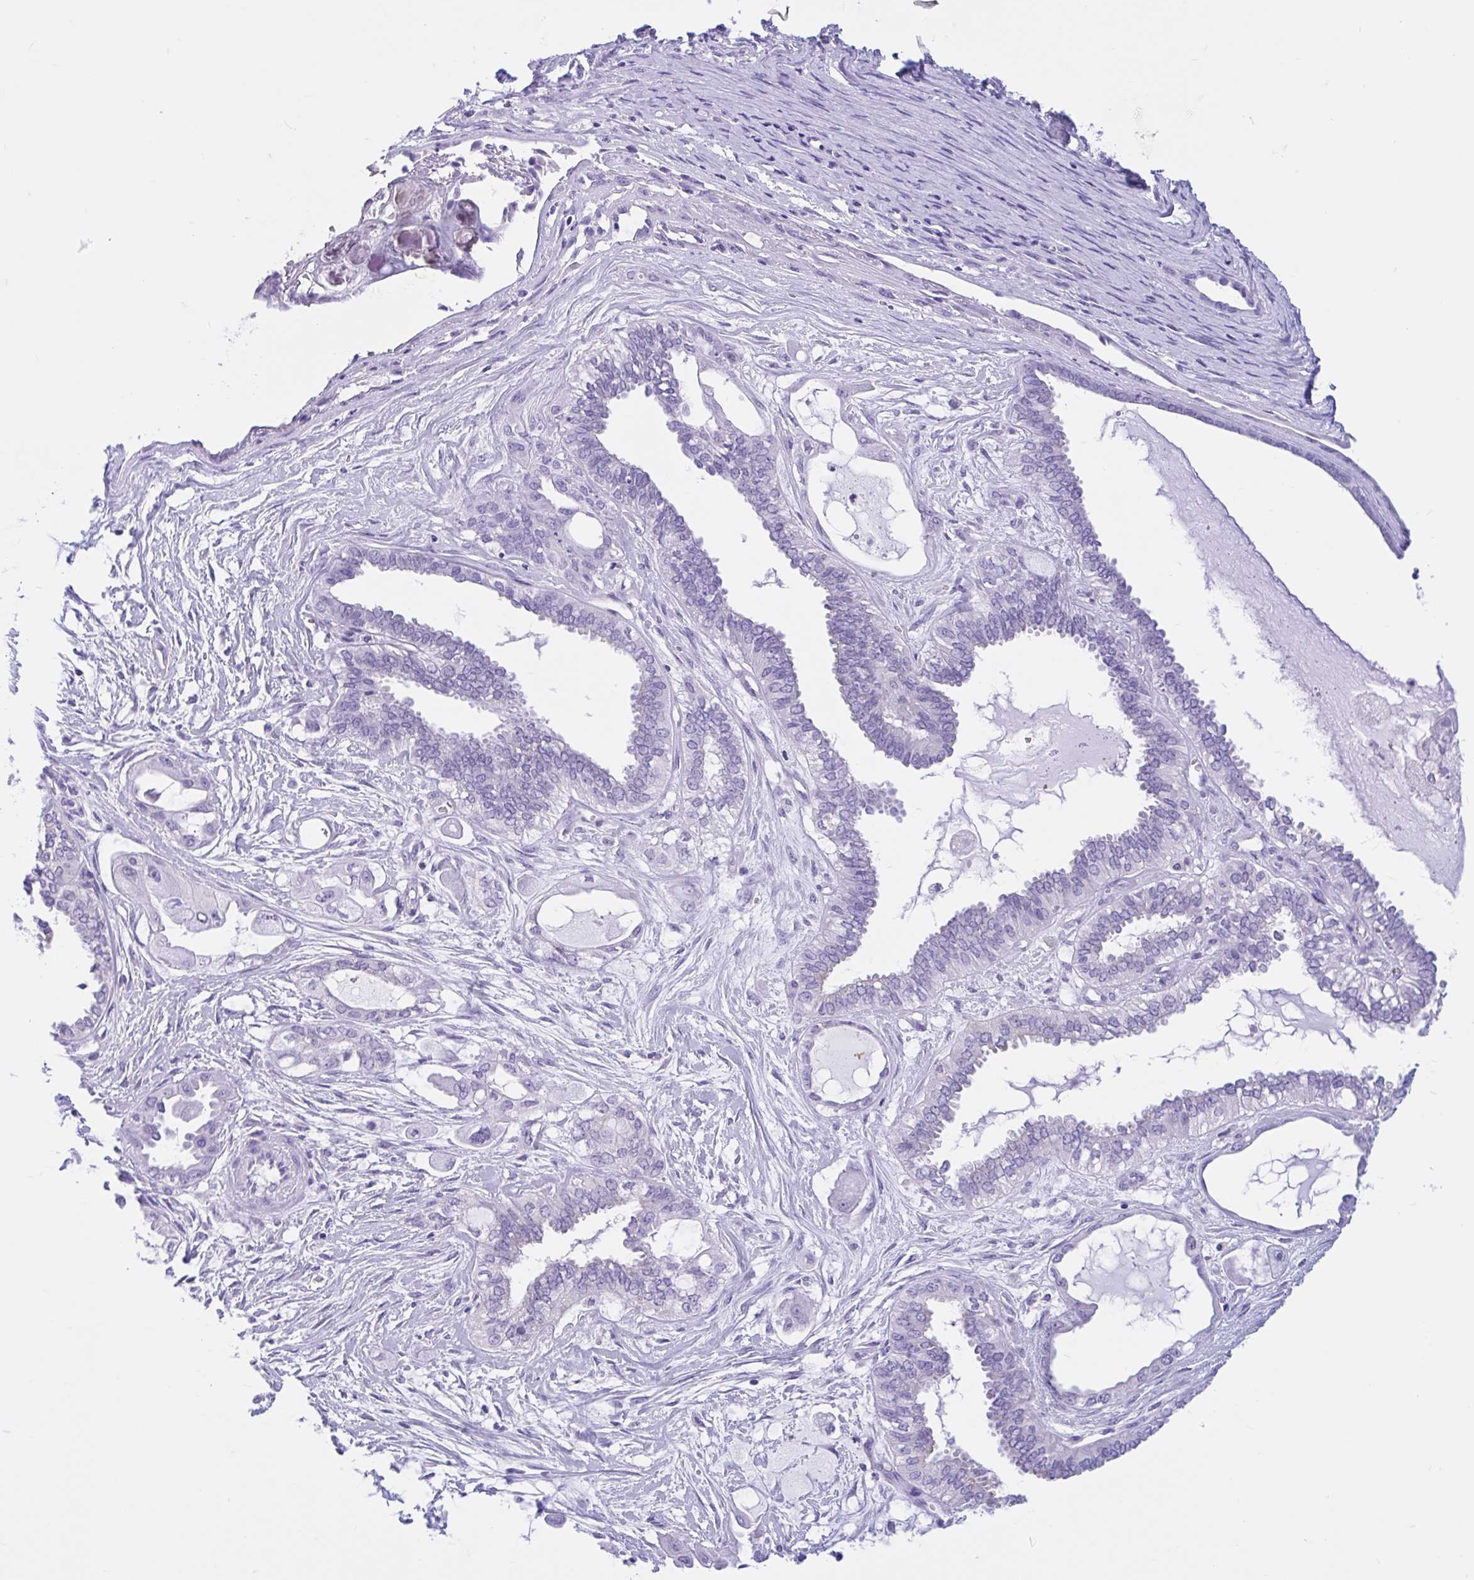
{"staining": {"intensity": "negative", "quantity": "none", "location": "none"}, "tissue": "ovarian cancer", "cell_type": "Tumor cells", "image_type": "cancer", "snomed": [{"axis": "morphology", "description": "Carcinoma, NOS"}, {"axis": "morphology", "description": "Carcinoma, endometroid"}, {"axis": "topography", "description": "Ovary"}], "caption": "The histopathology image demonstrates no significant staining in tumor cells of carcinoma (ovarian).", "gene": "ZNF319", "patient": {"sex": "female", "age": 50}}